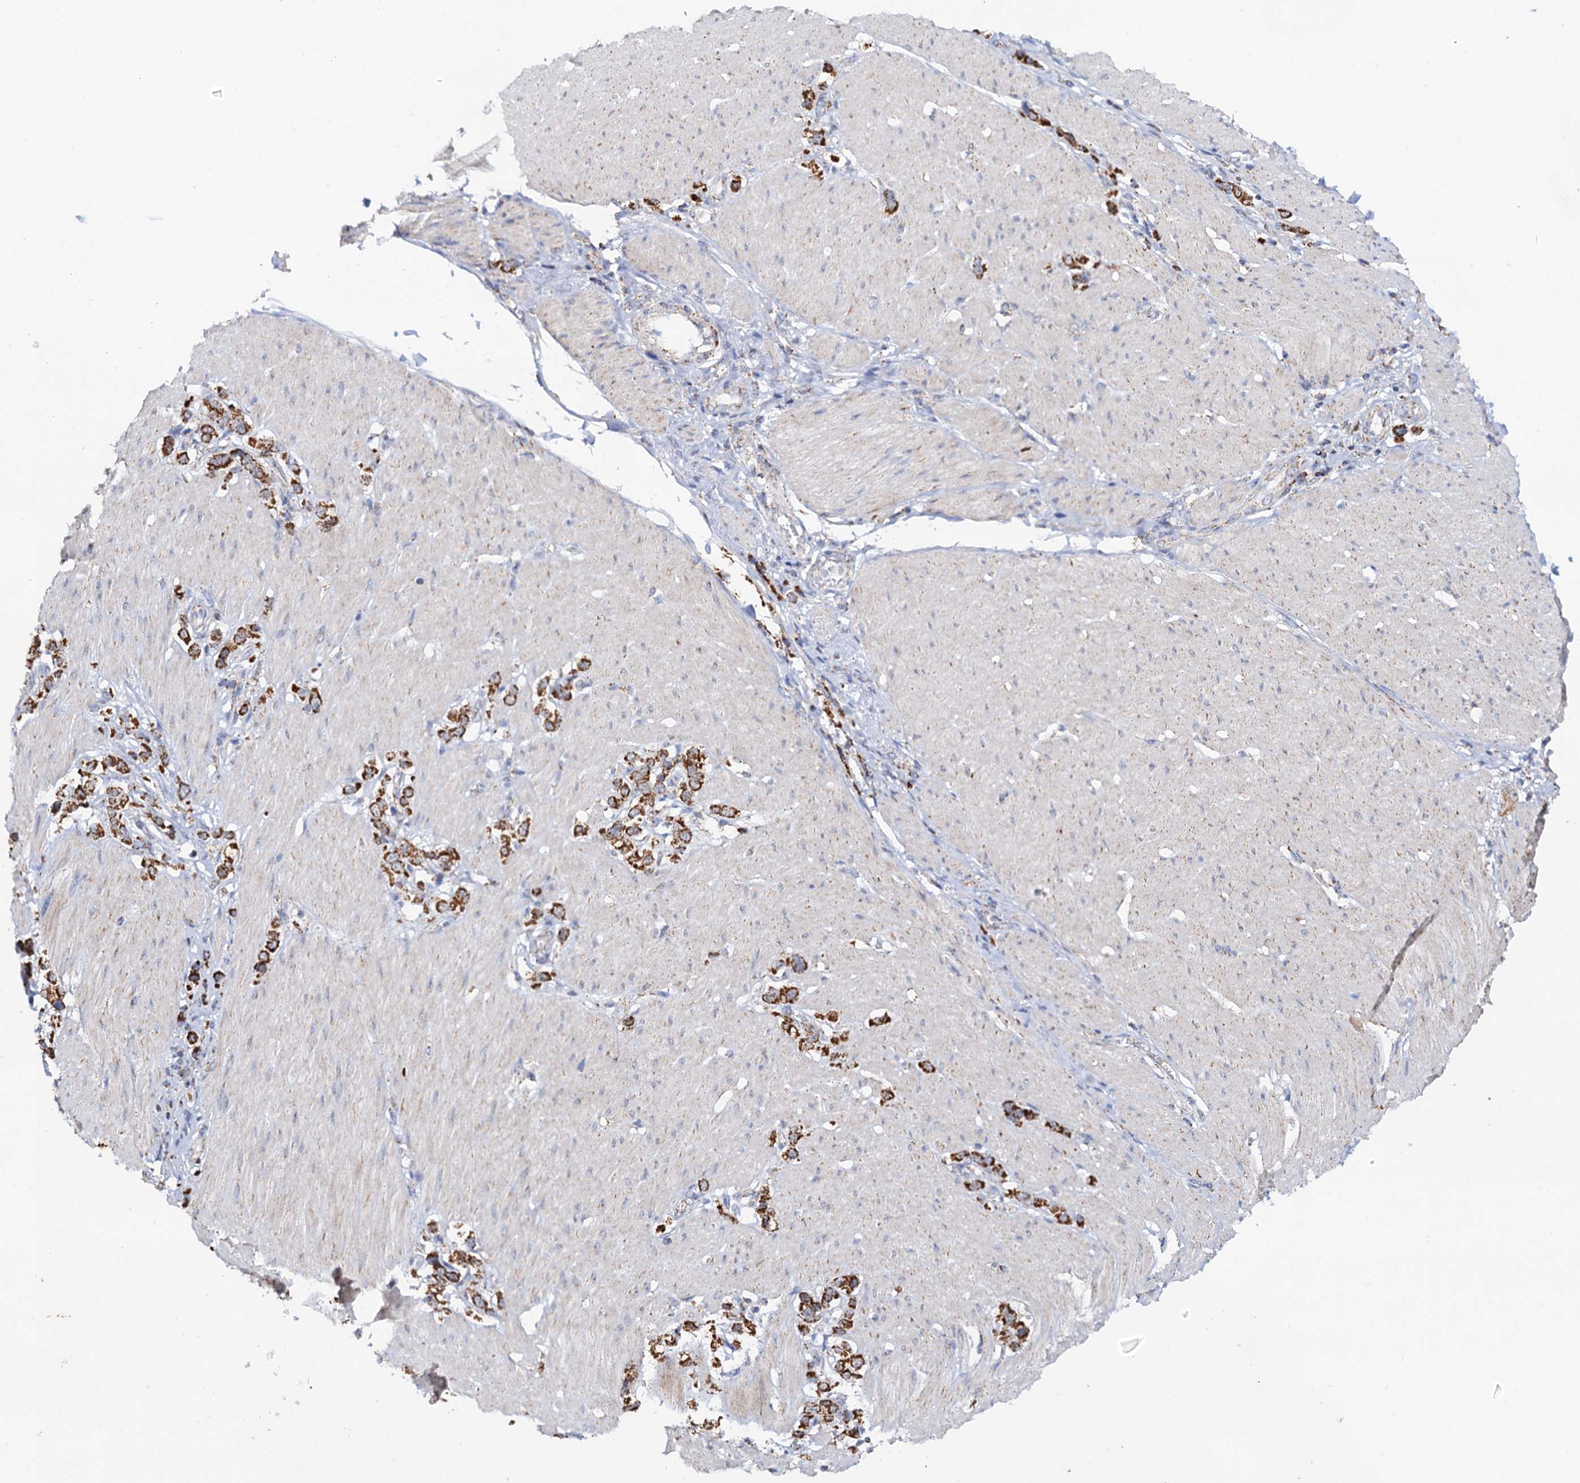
{"staining": {"intensity": "strong", "quantity": ">75%", "location": "cytoplasmic/membranous"}, "tissue": "stomach cancer", "cell_type": "Tumor cells", "image_type": "cancer", "snomed": [{"axis": "morphology", "description": "Normal tissue, NOS"}, {"axis": "morphology", "description": "Adenocarcinoma, NOS"}, {"axis": "topography", "description": "Stomach, upper"}, {"axis": "topography", "description": "Stomach"}], "caption": "Protein positivity by IHC reveals strong cytoplasmic/membranous staining in about >75% of tumor cells in stomach adenocarcinoma.", "gene": "C2CD3", "patient": {"sex": "female", "age": 65}}